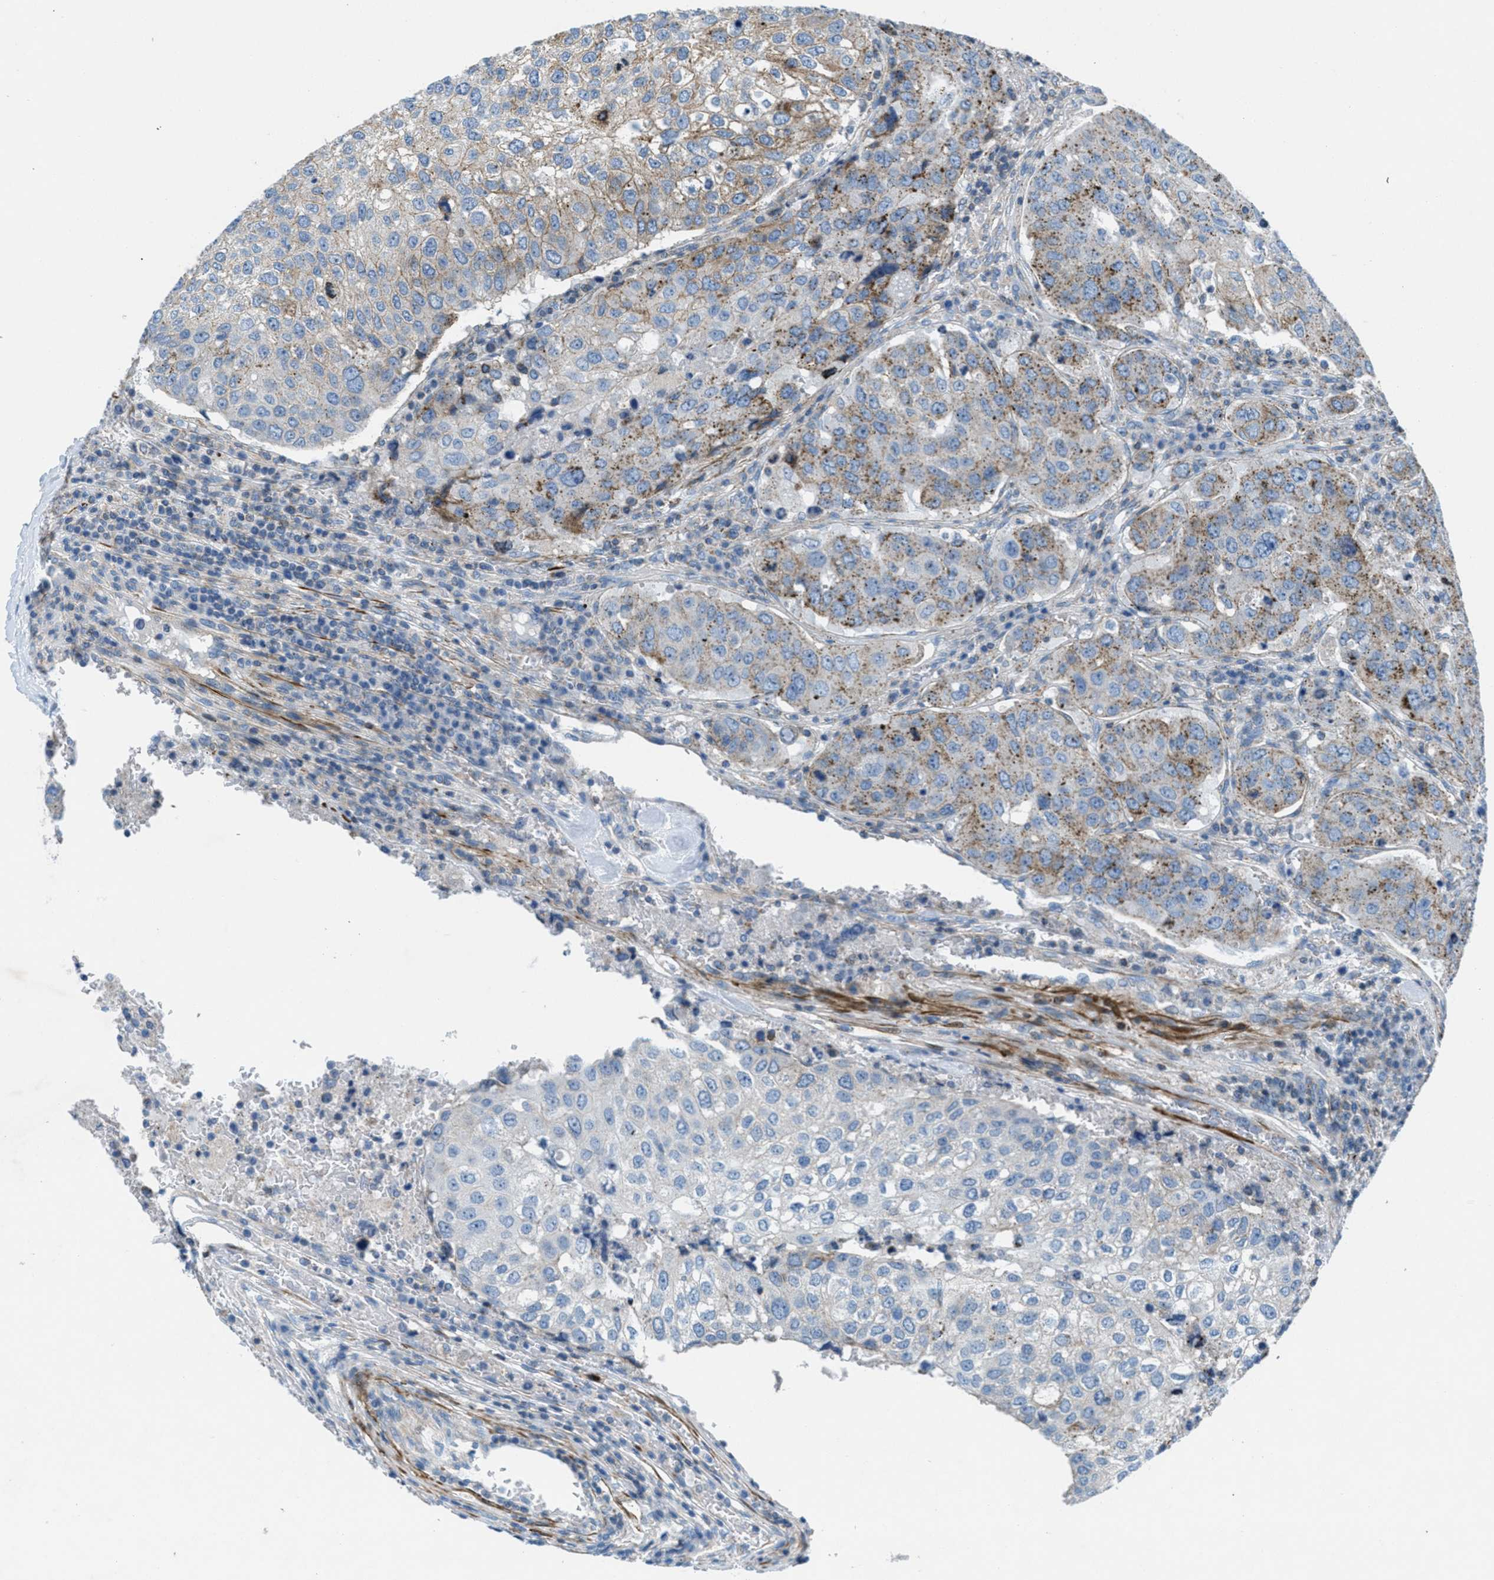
{"staining": {"intensity": "moderate", "quantity": "25%-75%", "location": "cytoplasmic/membranous"}, "tissue": "urothelial cancer", "cell_type": "Tumor cells", "image_type": "cancer", "snomed": [{"axis": "morphology", "description": "Urothelial carcinoma, High grade"}, {"axis": "topography", "description": "Lymph node"}, {"axis": "topography", "description": "Urinary bladder"}], "caption": "This micrograph shows immunohistochemistry (IHC) staining of urothelial cancer, with medium moderate cytoplasmic/membranous expression in approximately 25%-75% of tumor cells.", "gene": "MFSD13A", "patient": {"sex": "male", "age": 51}}